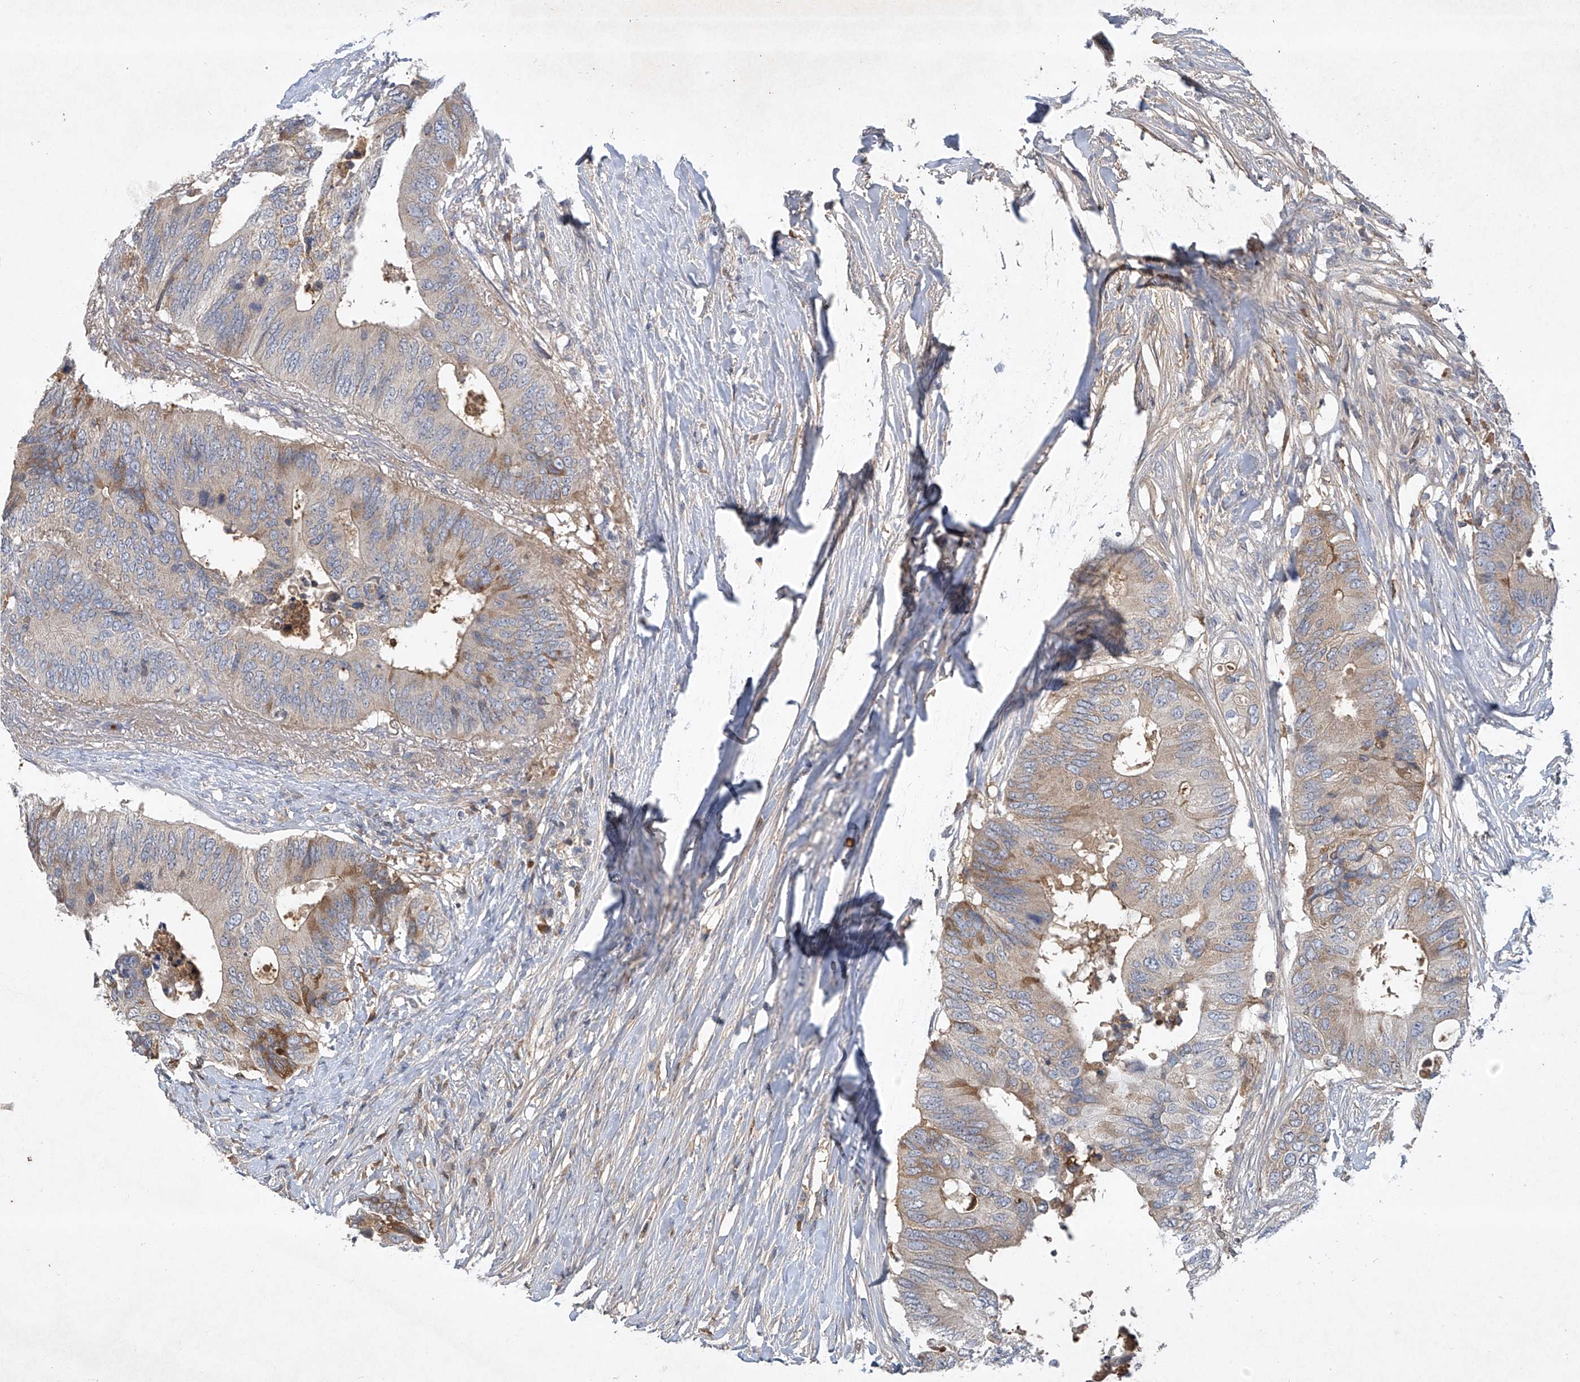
{"staining": {"intensity": "weak", "quantity": "25%-75%", "location": "cytoplasmic/membranous"}, "tissue": "colorectal cancer", "cell_type": "Tumor cells", "image_type": "cancer", "snomed": [{"axis": "morphology", "description": "Adenocarcinoma, NOS"}, {"axis": "topography", "description": "Colon"}], "caption": "The immunohistochemical stain shows weak cytoplasmic/membranous expression in tumor cells of colorectal adenocarcinoma tissue.", "gene": "HAS3", "patient": {"sex": "male", "age": 71}}